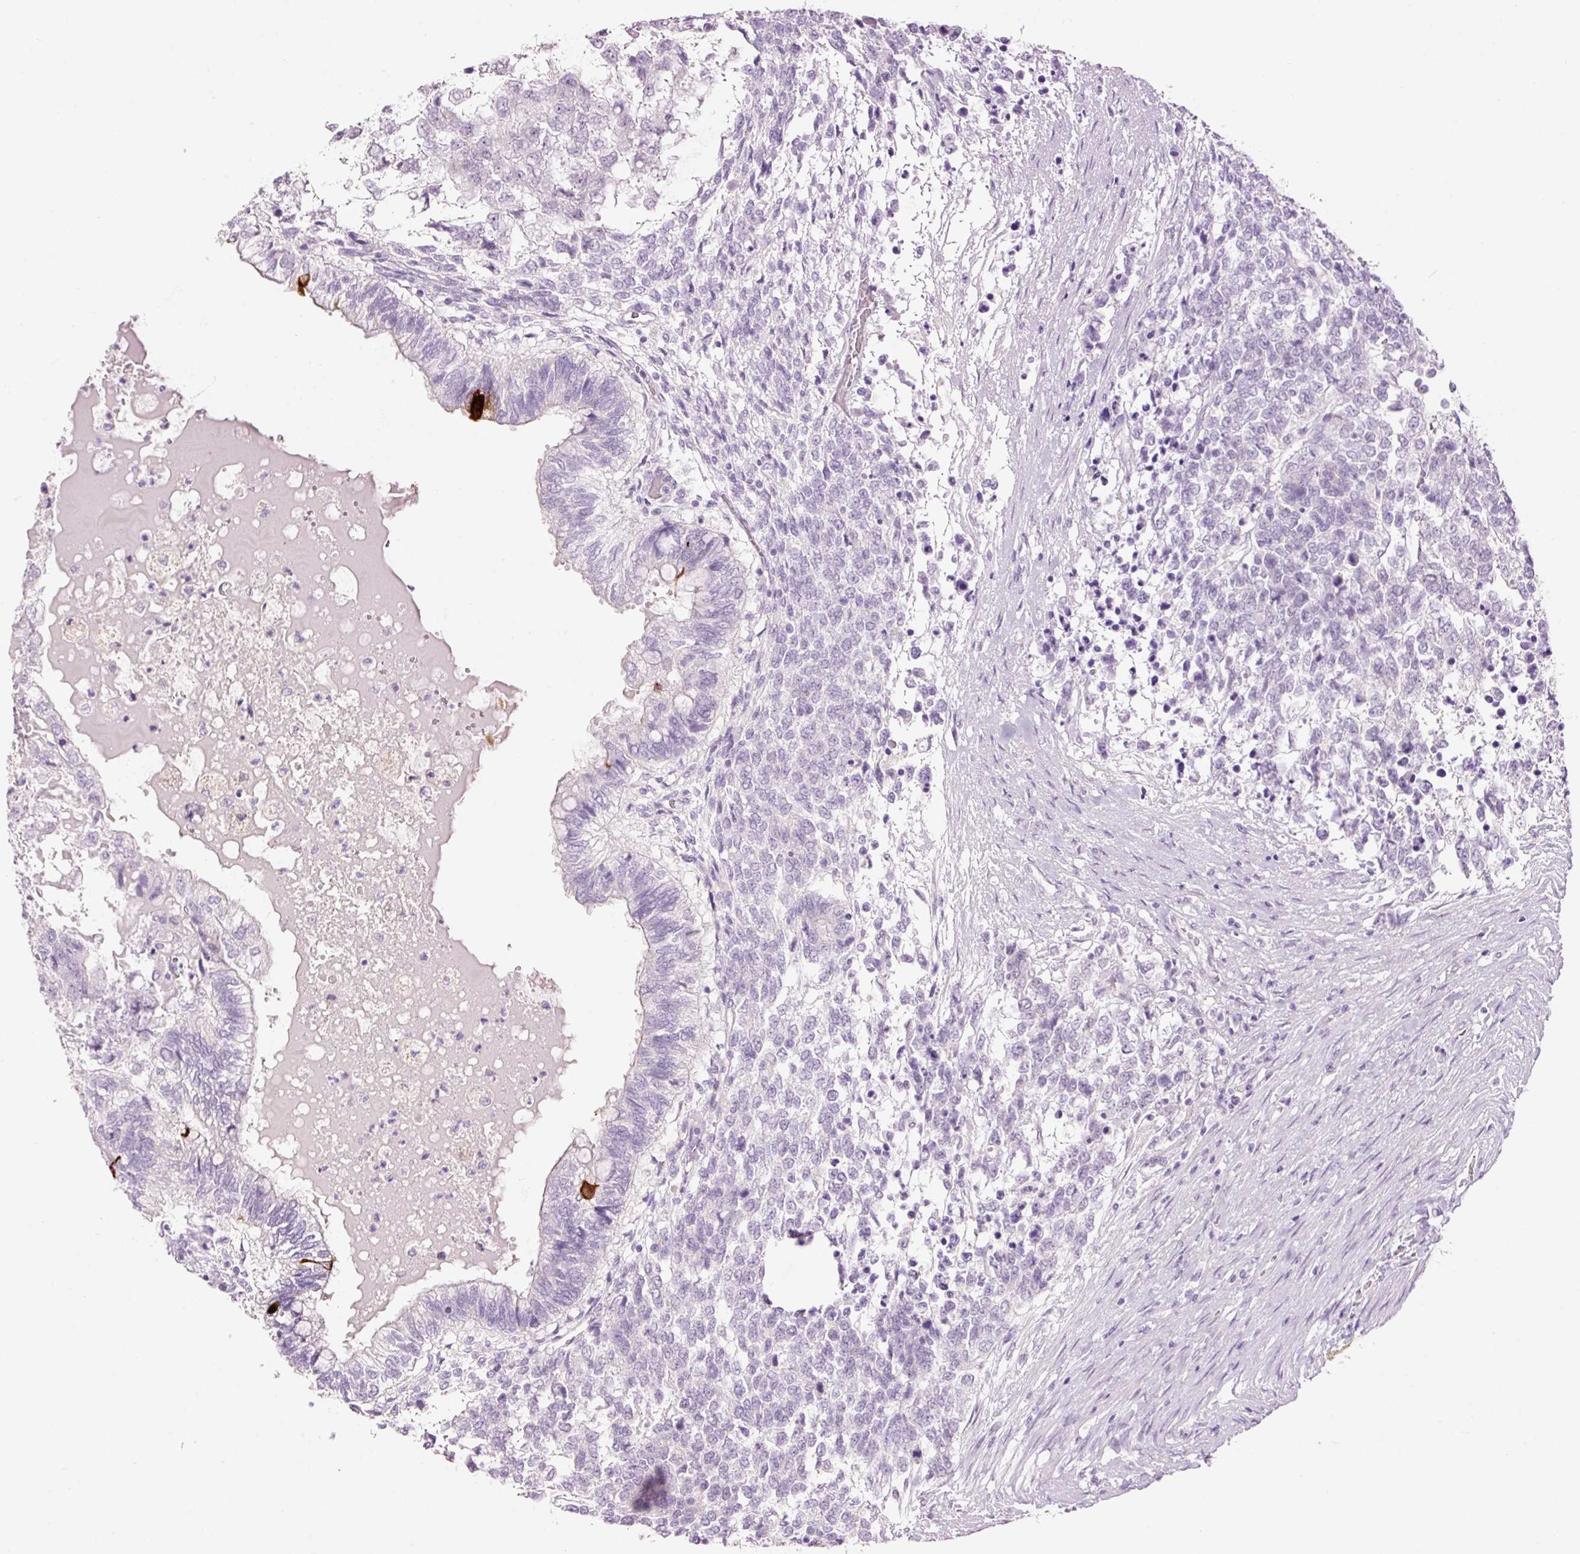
{"staining": {"intensity": "negative", "quantity": "none", "location": "none"}, "tissue": "testis cancer", "cell_type": "Tumor cells", "image_type": "cancer", "snomed": [{"axis": "morphology", "description": "Carcinoma, Embryonal, NOS"}, {"axis": "topography", "description": "Testis"}], "caption": "Protein analysis of testis cancer (embryonal carcinoma) displays no significant staining in tumor cells.", "gene": "GCG", "patient": {"sex": "male", "age": 23}}